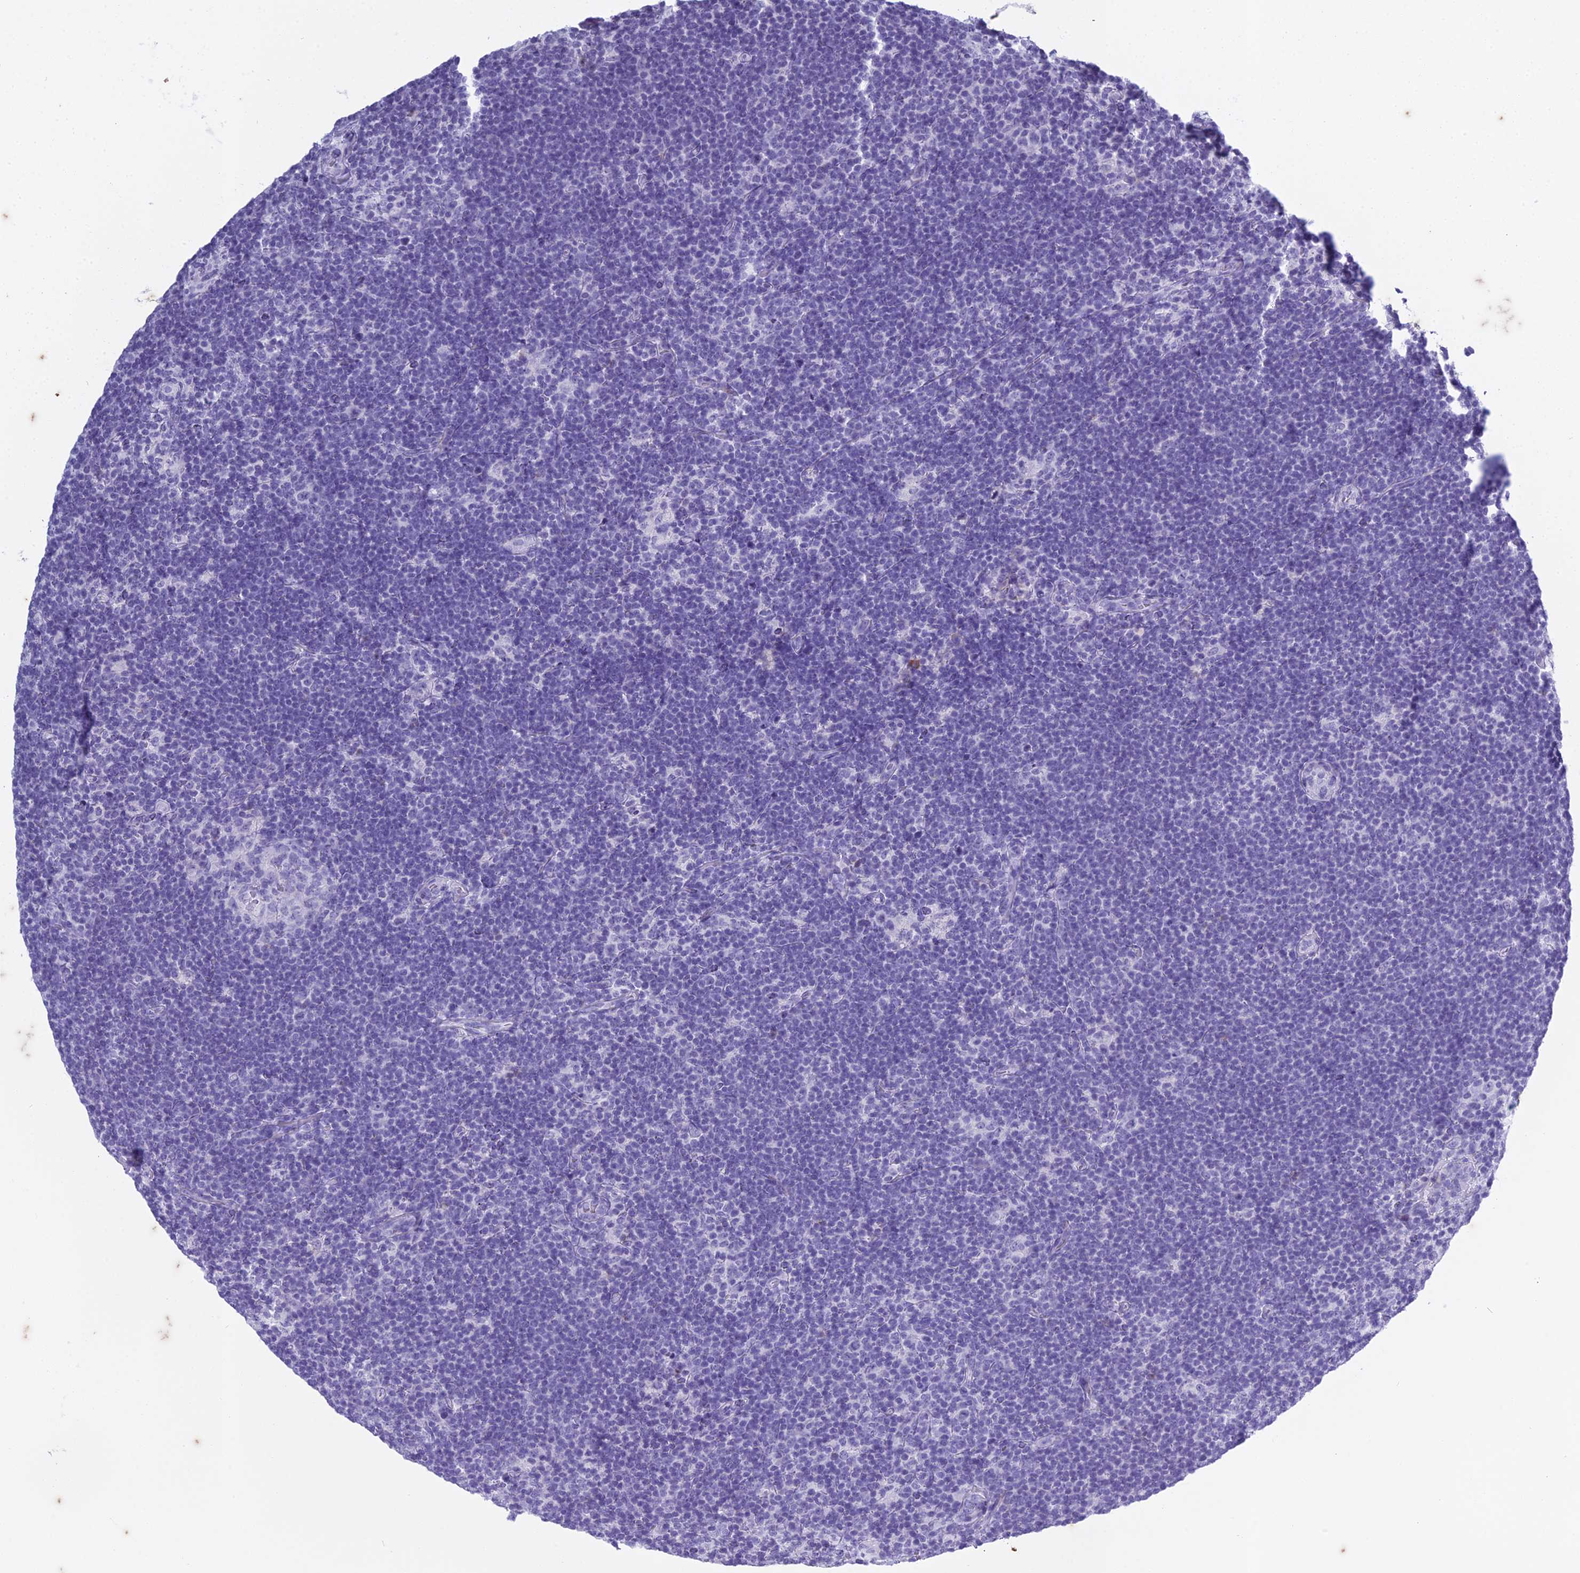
{"staining": {"intensity": "negative", "quantity": "none", "location": "none"}, "tissue": "lymphoma", "cell_type": "Tumor cells", "image_type": "cancer", "snomed": [{"axis": "morphology", "description": "Hodgkin's disease, NOS"}, {"axis": "topography", "description": "Lymph node"}], "caption": "Immunohistochemistry (IHC) of lymphoma shows no positivity in tumor cells.", "gene": "HMGB4", "patient": {"sex": "female", "age": 57}}